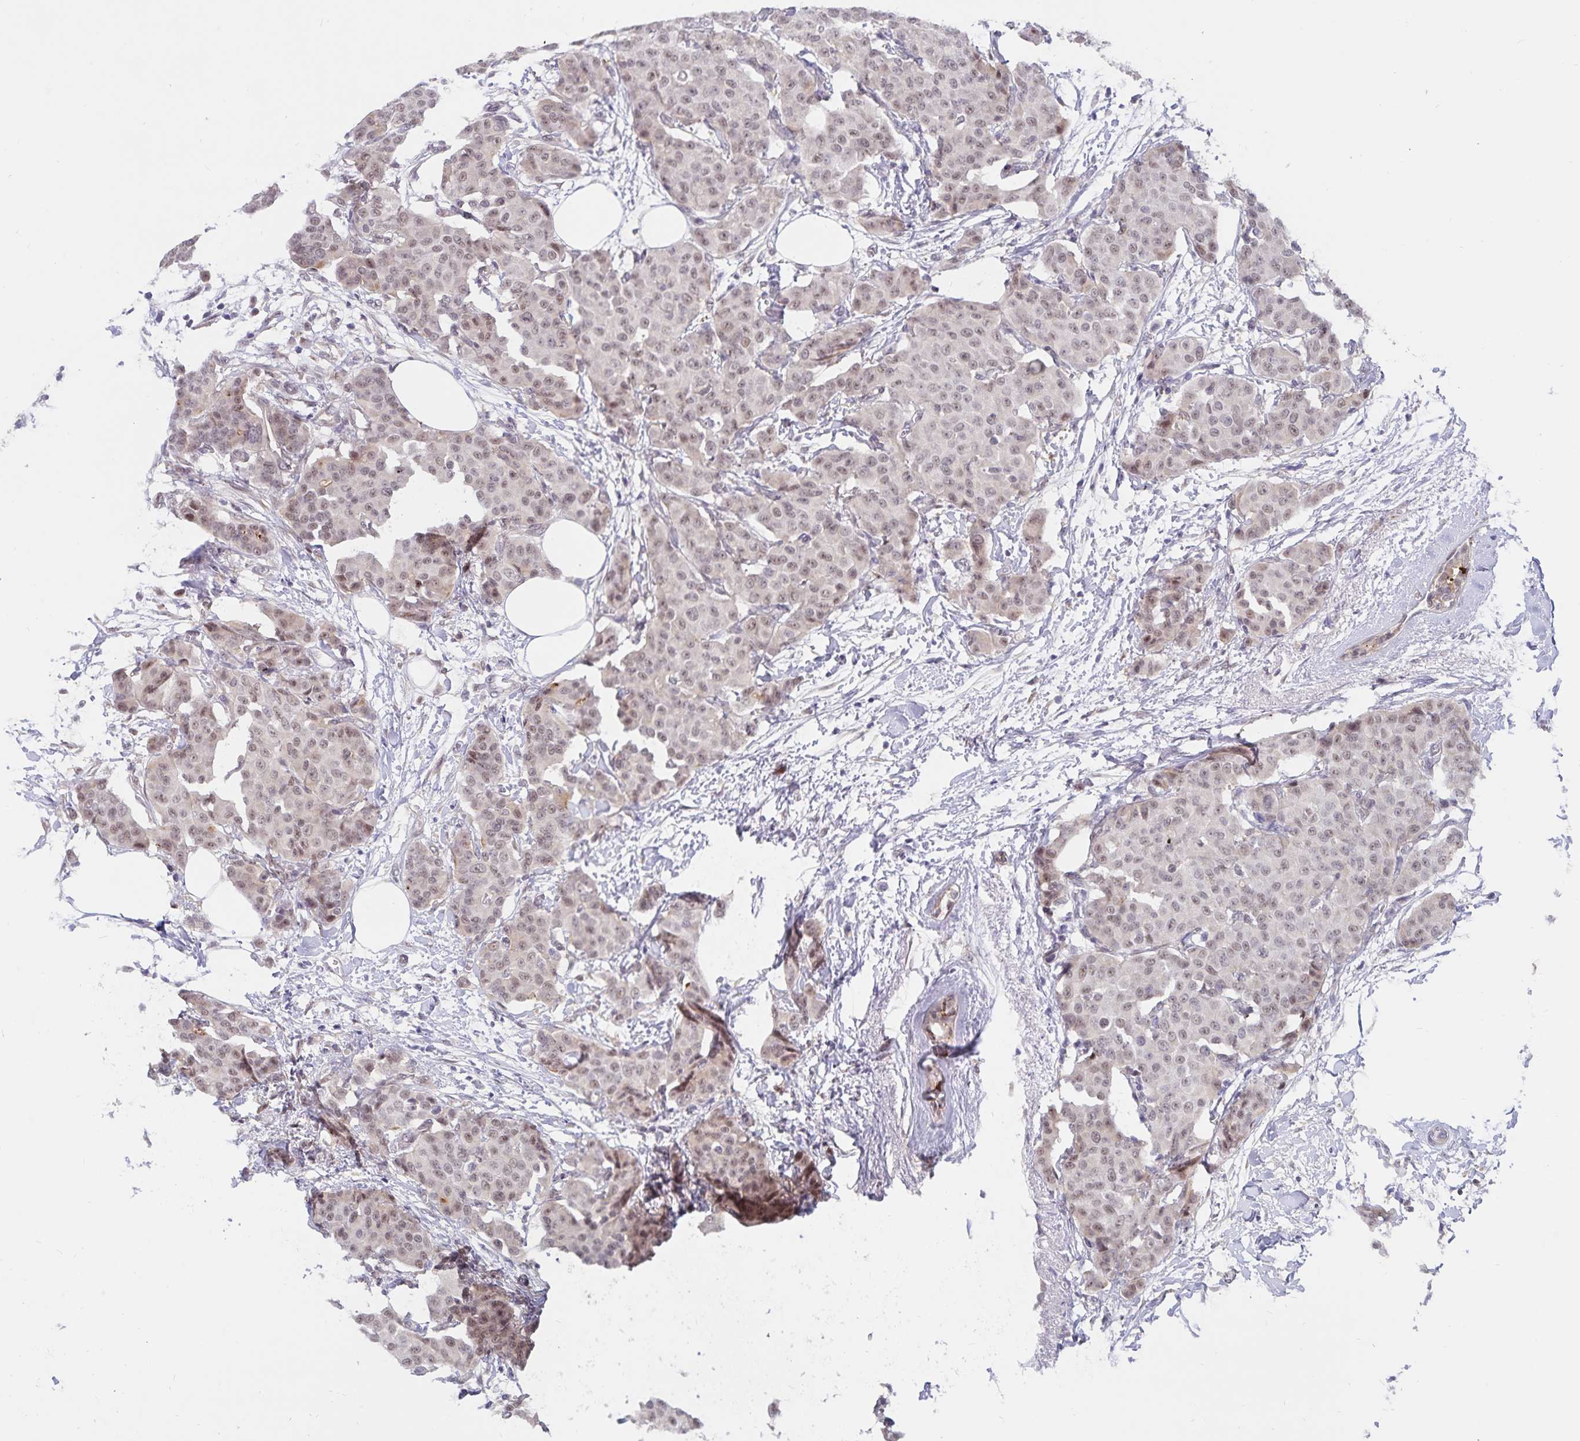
{"staining": {"intensity": "weak", "quantity": ">75%", "location": "nuclear"}, "tissue": "breast cancer", "cell_type": "Tumor cells", "image_type": "cancer", "snomed": [{"axis": "morphology", "description": "Duct carcinoma"}, {"axis": "topography", "description": "Breast"}], "caption": "Breast infiltrating ductal carcinoma stained with DAB (3,3'-diaminobenzidine) IHC demonstrates low levels of weak nuclear expression in about >75% of tumor cells.", "gene": "ATP2A2", "patient": {"sex": "female", "age": 91}}